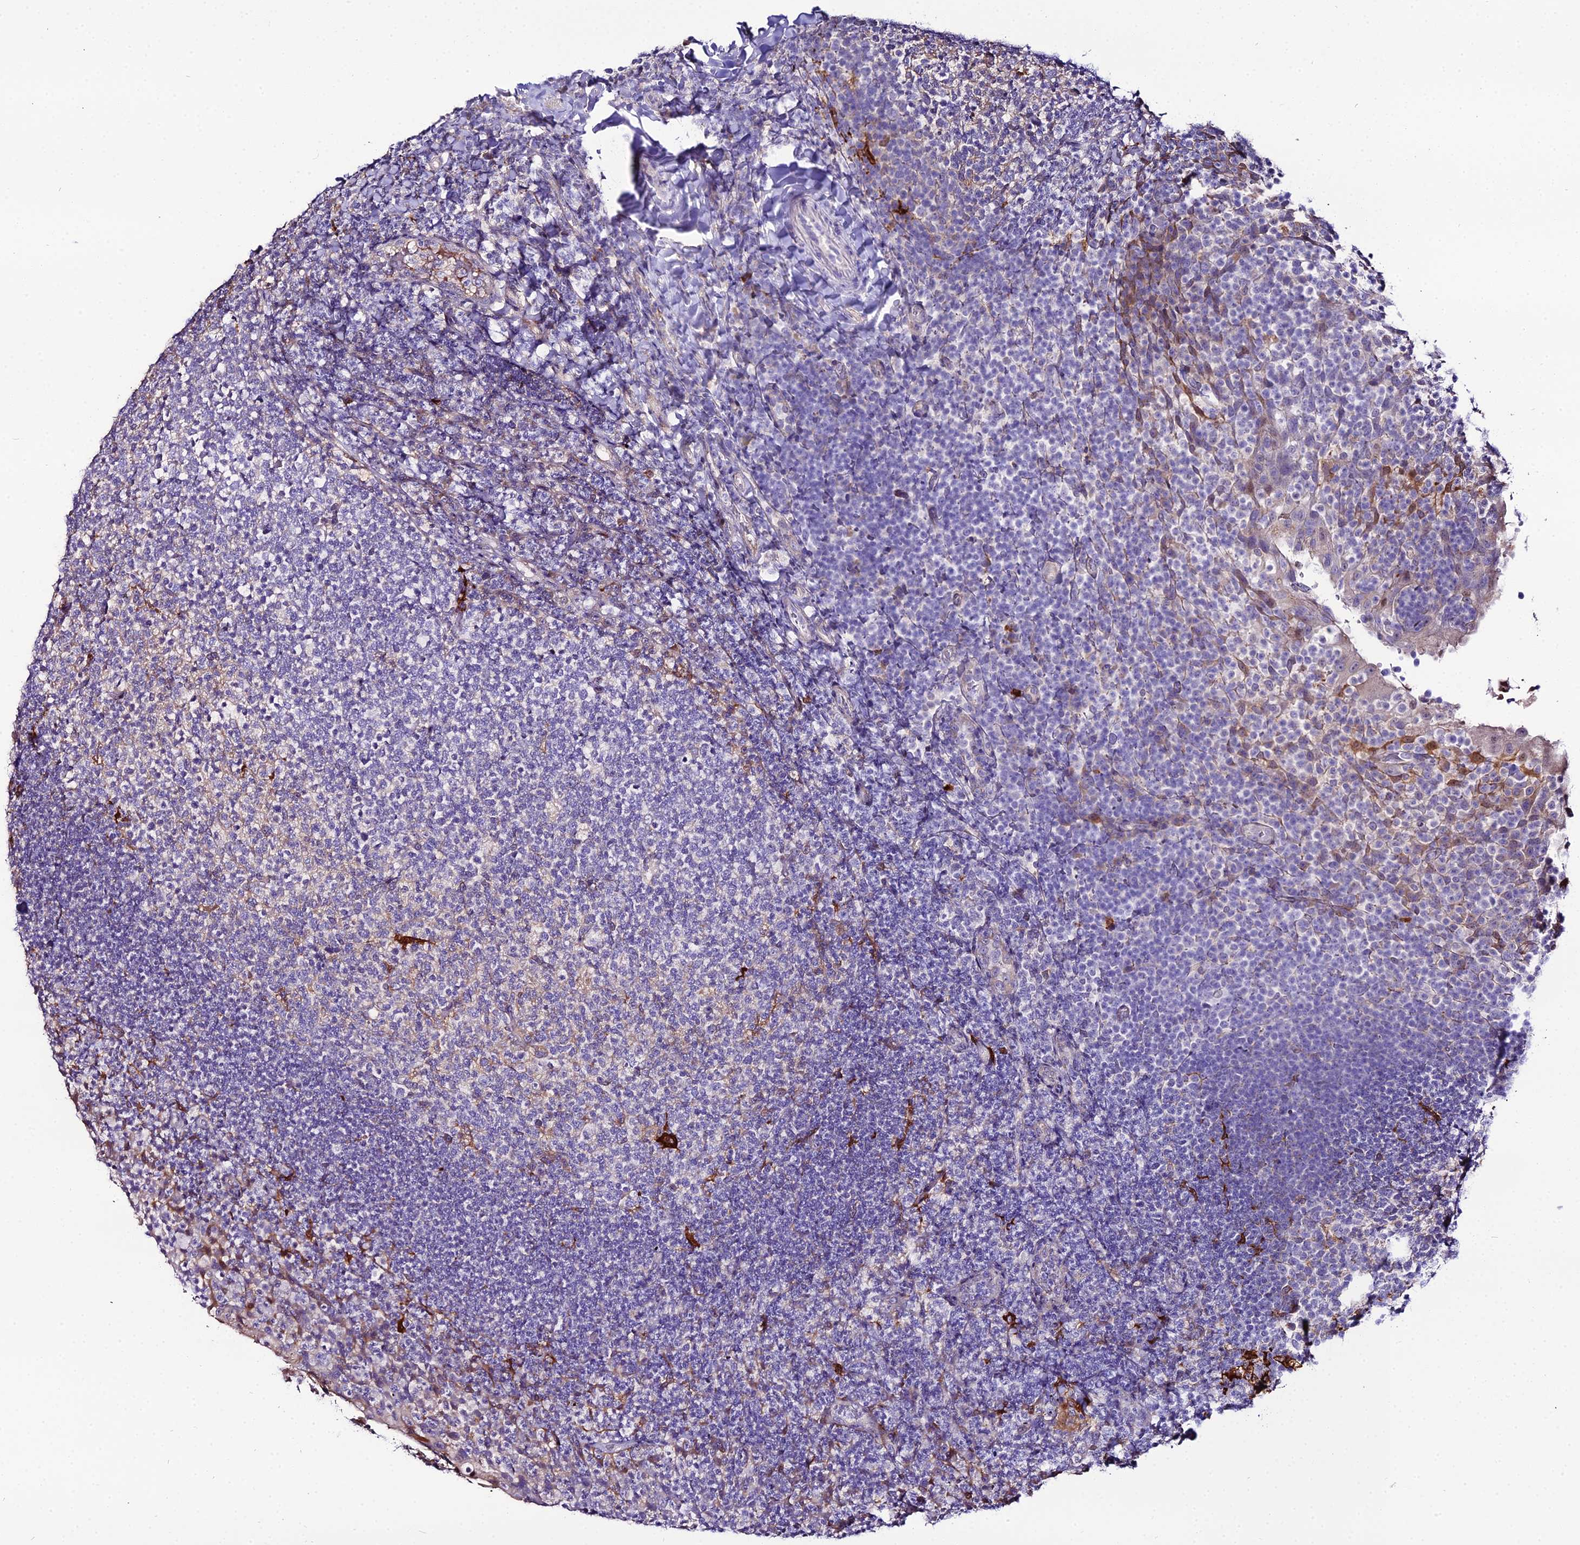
{"staining": {"intensity": "negative", "quantity": "none", "location": "none"}, "tissue": "tonsil", "cell_type": "Germinal center cells", "image_type": "normal", "snomed": [{"axis": "morphology", "description": "Normal tissue, NOS"}, {"axis": "topography", "description": "Tonsil"}], "caption": "IHC of benign human tonsil shows no expression in germinal center cells. The staining was performed using DAB (3,3'-diaminobenzidine) to visualize the protein expression in brown, while the nuclei were stained in blue with hematoxylin (Magnification: 20x).", "gene": "MB21D2", "patient": {"sex": "female", "age": 10}}